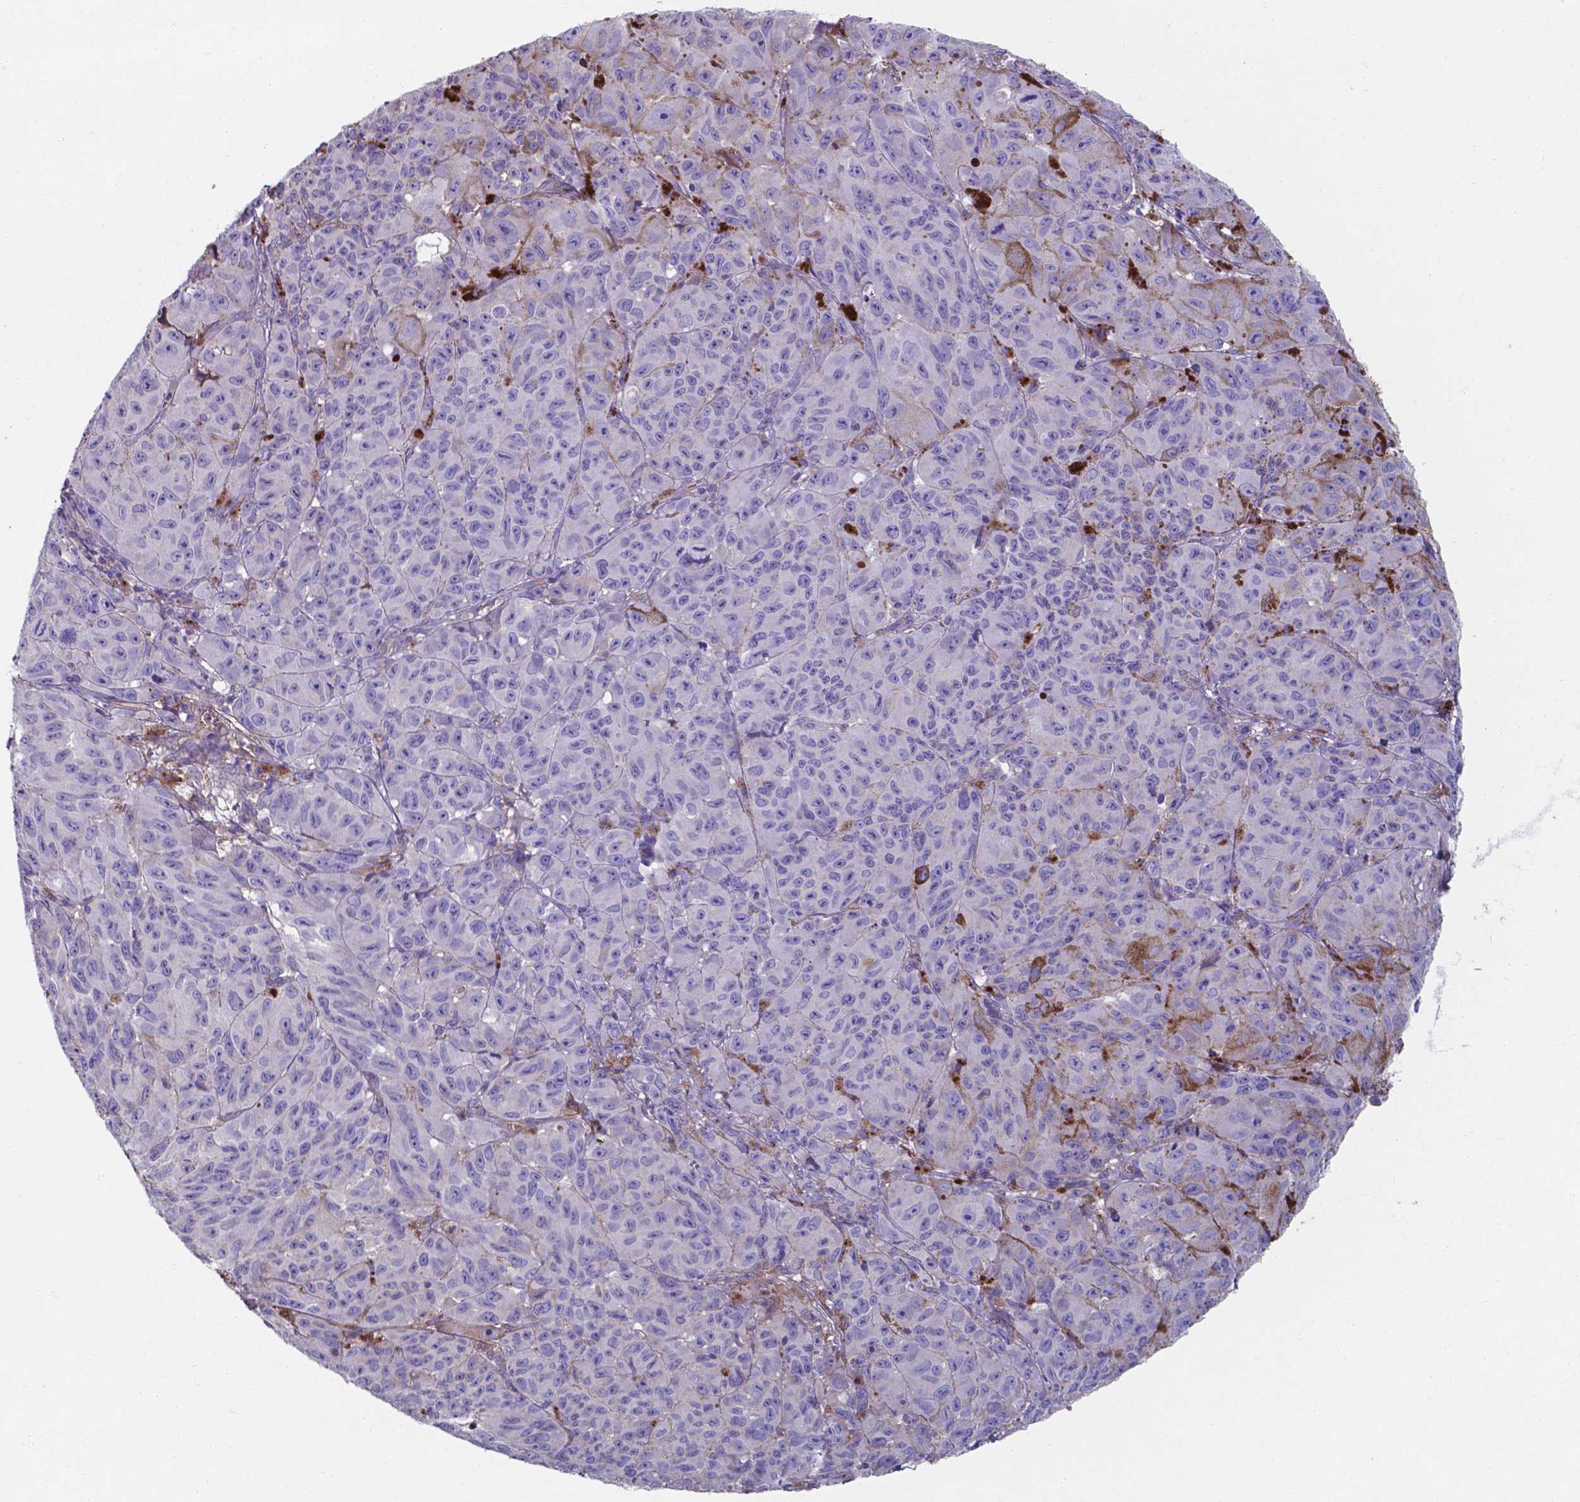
{"staining": {"intensity": "negative", "quantity": "none", "location": "none"}, "tissue": "melanoma", "cell_type": "Tumor cells", "image_type": "cancer", "snomed": [{"axis": "morphology", "description": "Malignant melanoma, NOS"}, {"axis": "topography", "description": "Vulva, labia, clitoris and Bartholin´s gland, NO"}], "caption": "This is a image of immunohistochemistry staining of melanoma, which shows no expression in tumor cells.", "gene": "SERPINA1", "patient": {"sex": "female", "age": 75}}